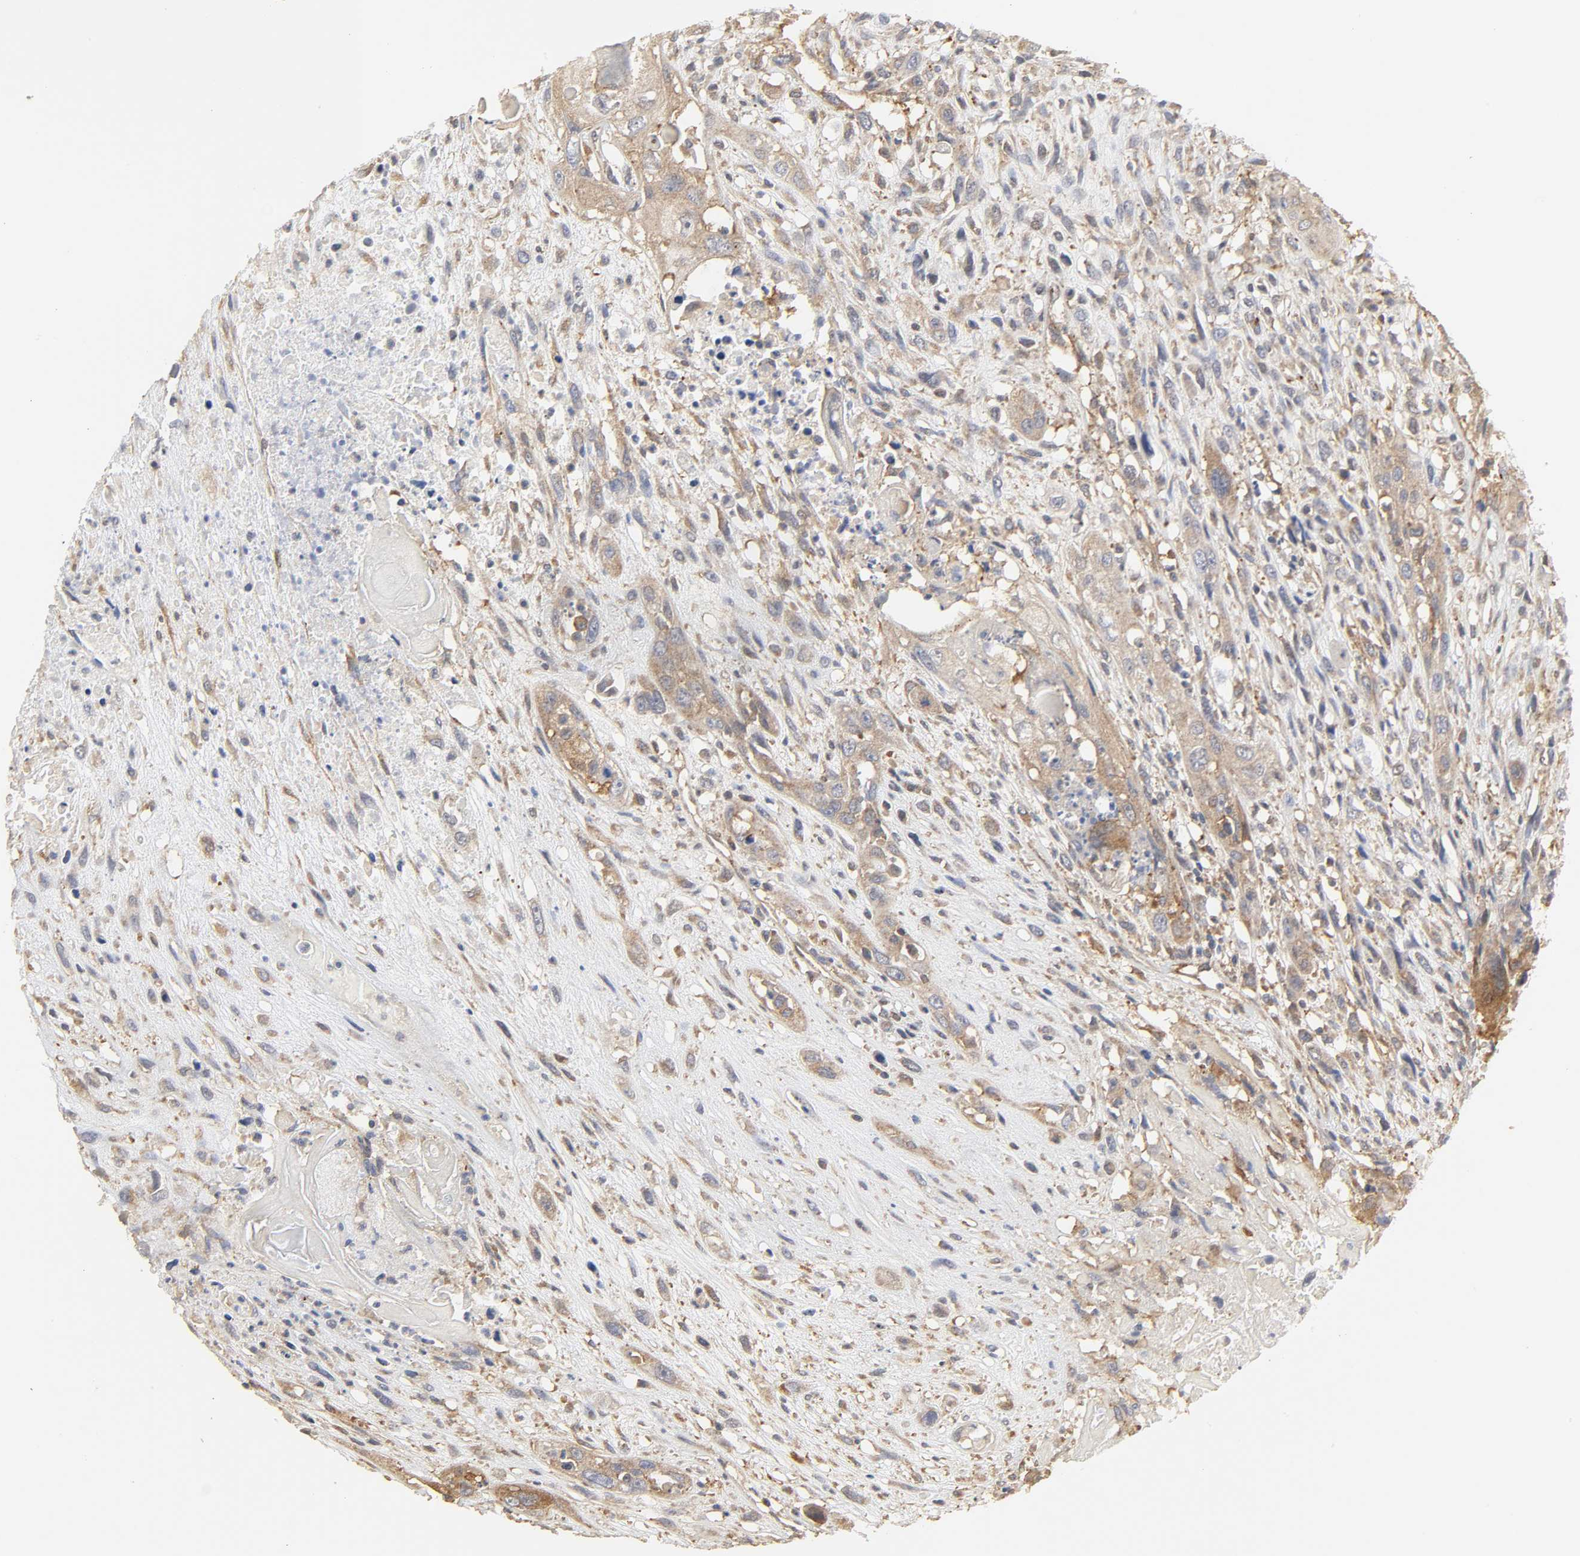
{"staining": {"intensity": "moderate", "quantity": ">75%", "location": "cytoplasmic/membranous"}, "tissue": "head and neck cancer", "cell_type": "Tumor cells", "image_type": "cancer", "snomed": [{"axis": "morphology", "description": "Necrosis, NOS"}, {"axis": "morphology", "description": "Neoplasm, malignant, NOS"}, {"axis": "topography", "description": "Salivary gland"}, {"axis": "topography", "description": "Head-Neck"}], "caption": "The micrograph reveals immunohistochemical staining of malignant neoplasm (head and neck). There is moderate cytoplasmic/membranous staining is present in about >75% of tumor cells.", "gene": "SH3GLB1", "patient": {"sex": "male", "age": 43}}